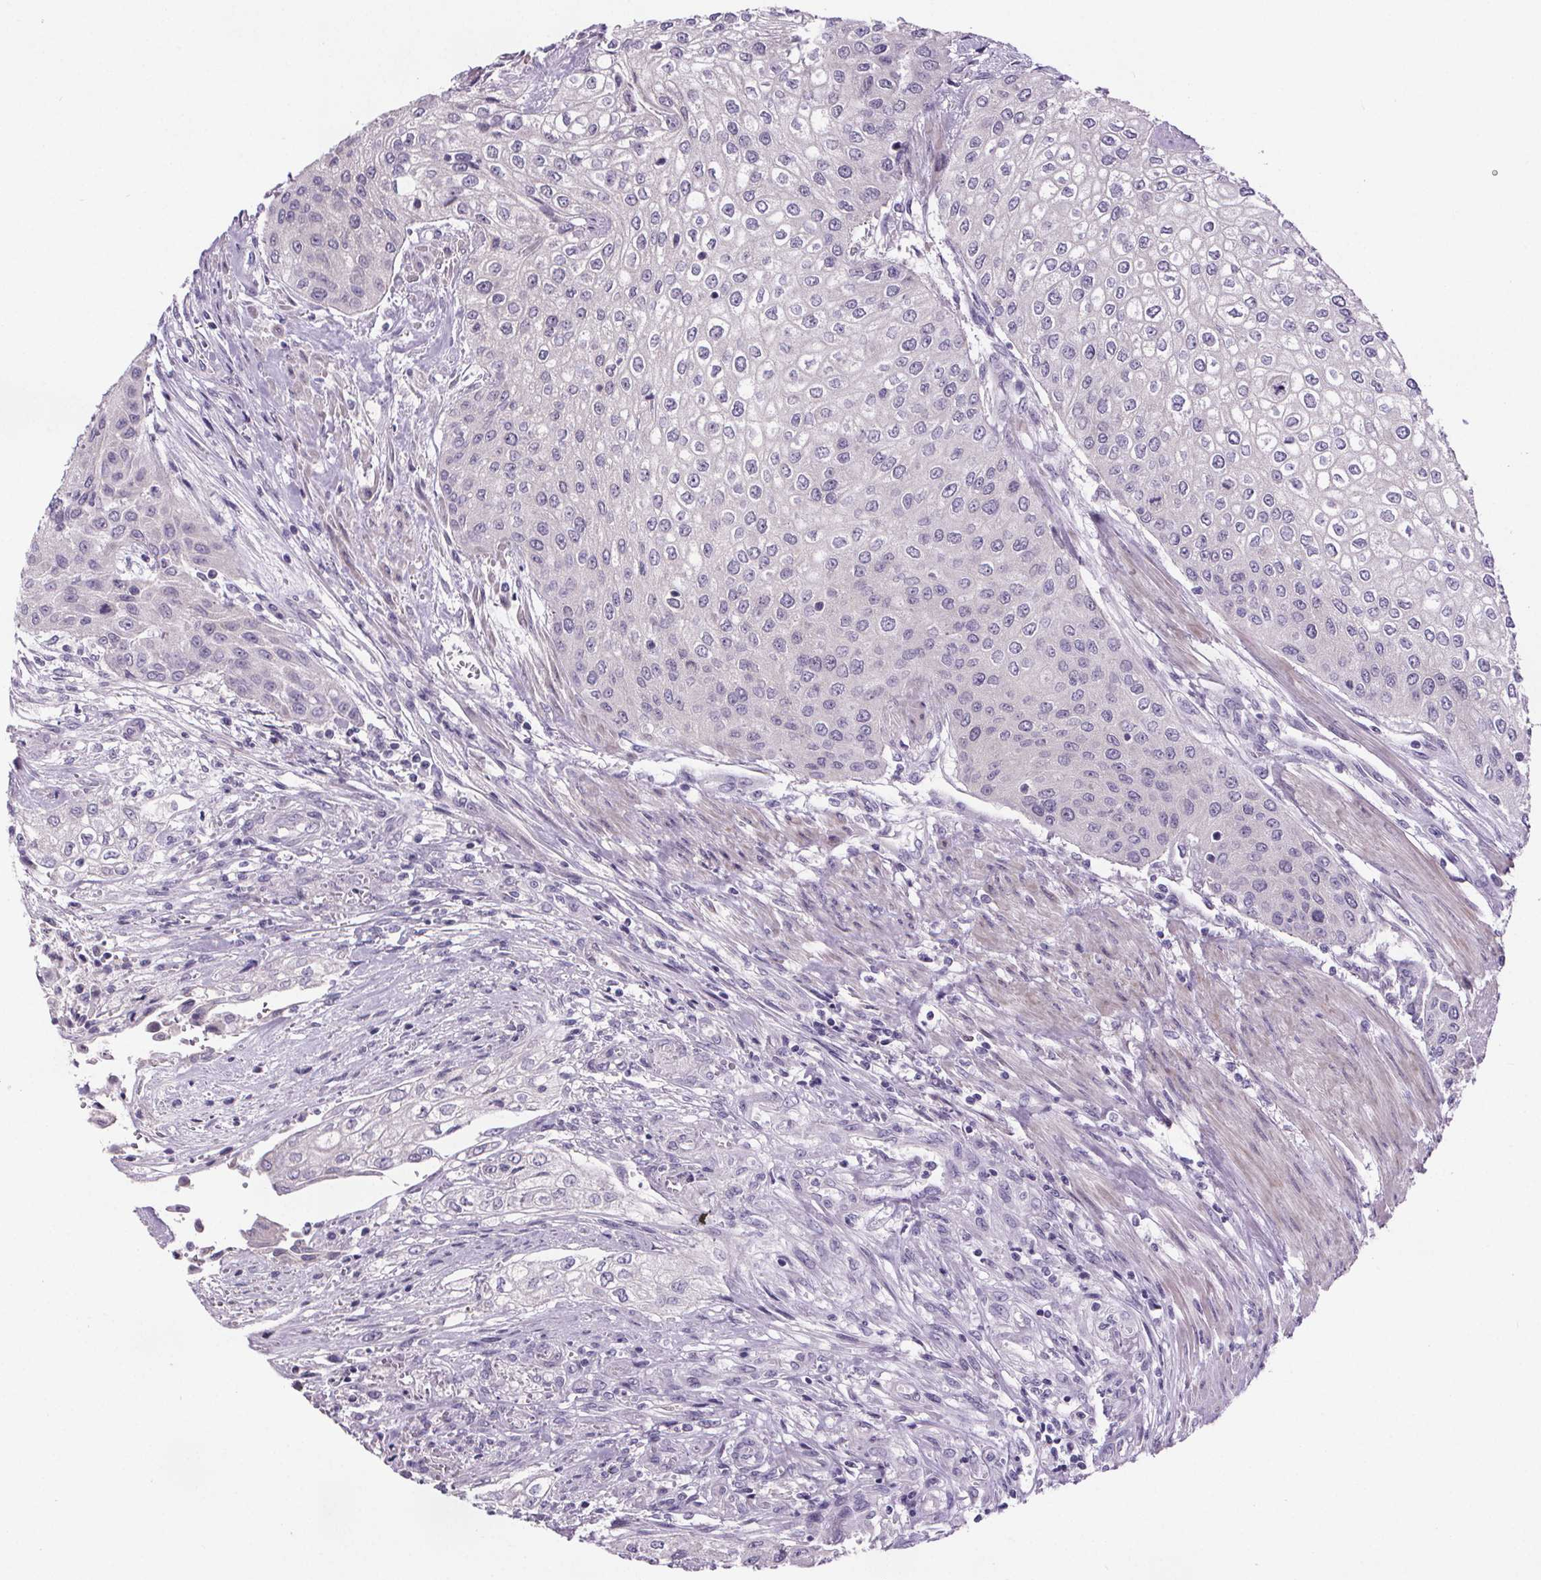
{"staining": {"intensity": "negative", "quantity": "none", "location": "none"}, "tissue": "urothelial cancer", "cell_type": "Tumor cells", "image_type": "cancer", "snomed": [{"axis": "morphology", "description": "Urothelial carcinoma, High grade"}, {"axis": "topography", "description": "Urinary bladder"}], "caption": "This image is of urothelial cancer stained with immunohistochemistry to label a protein in brown with the nuclei are counter-stained blue. There is no expression in tumor cells.", "gene": "CUBN", "patient": {"sex": "male", "age": 62}}